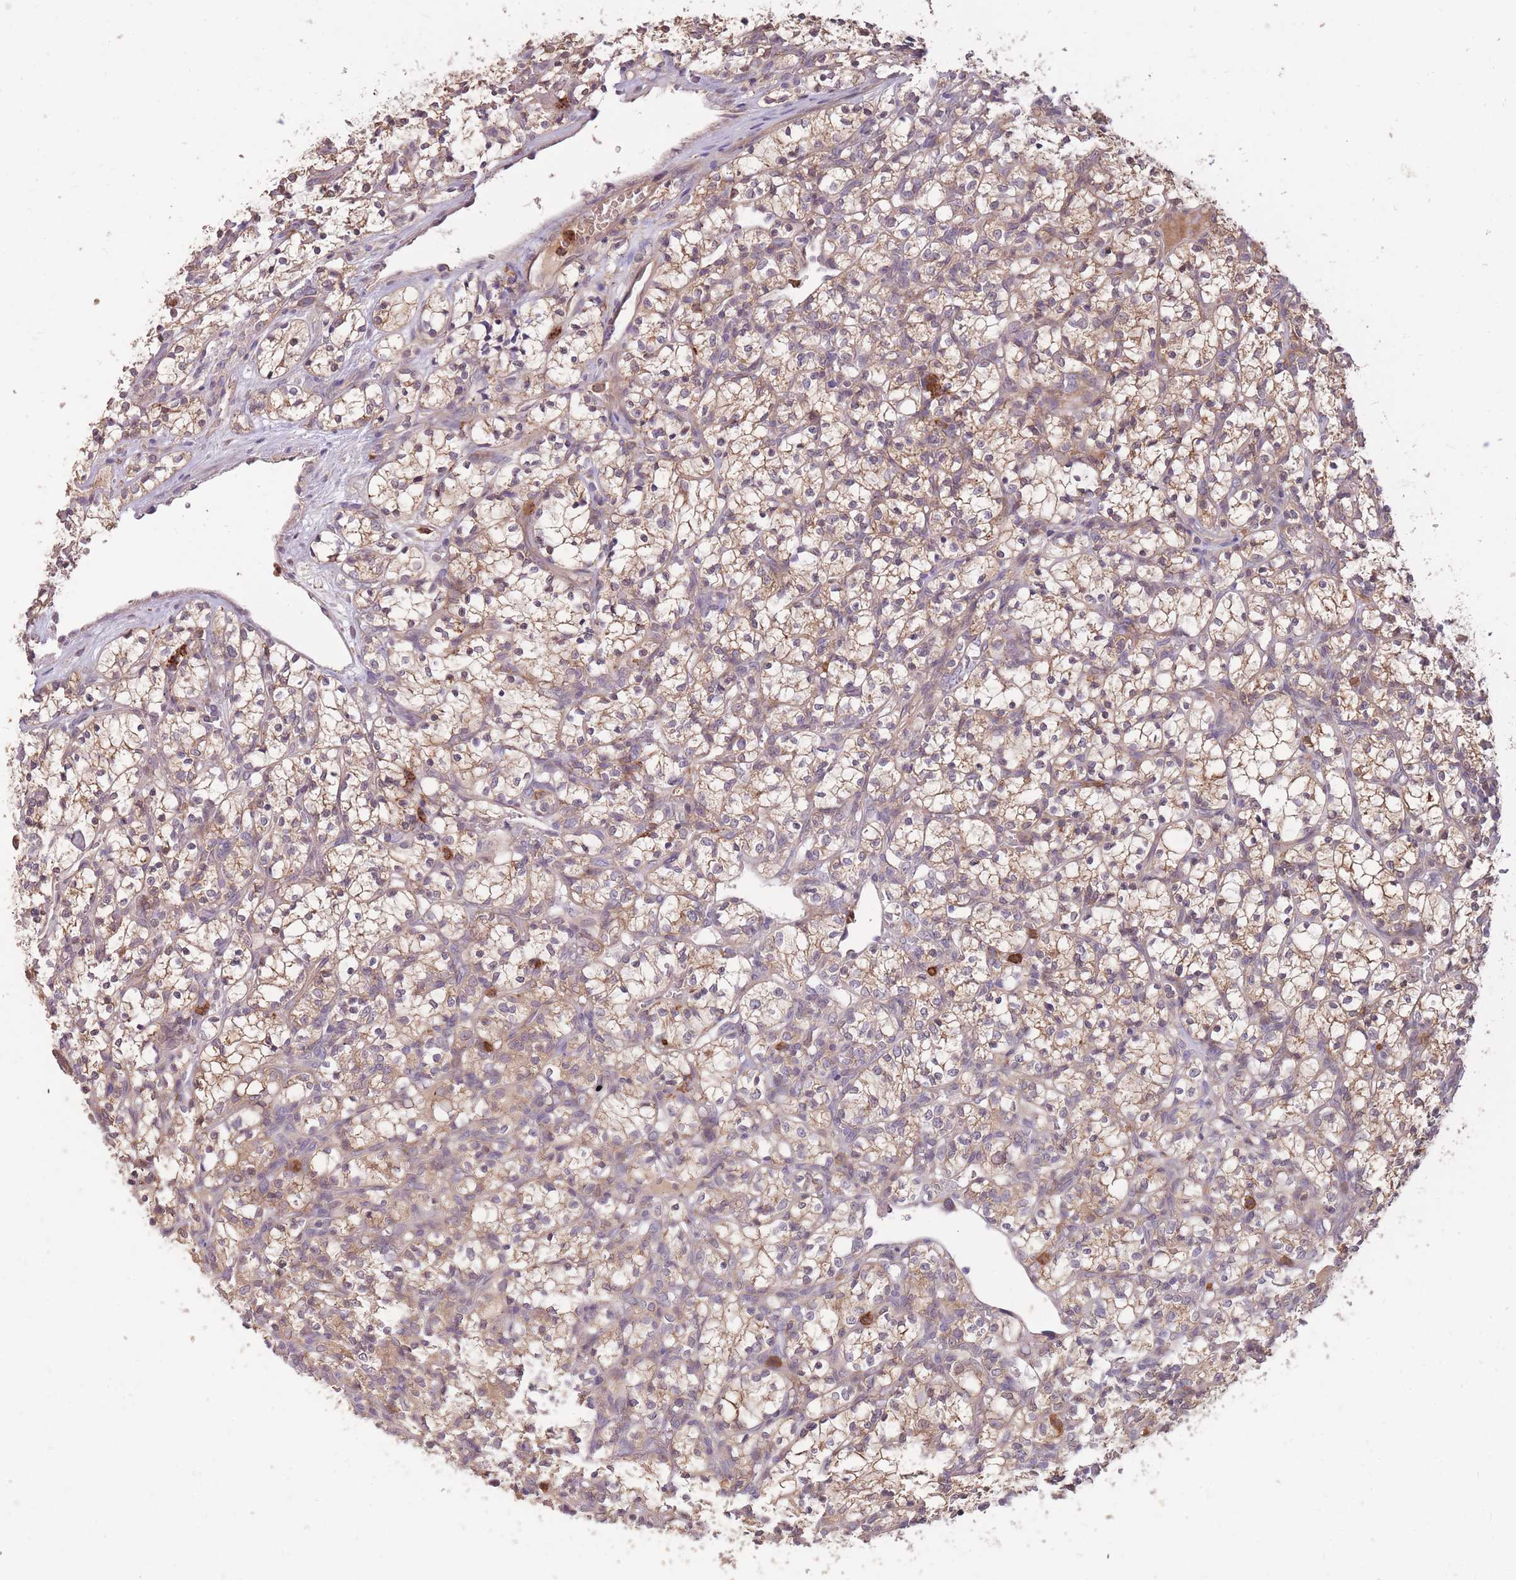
{"staining": {"intensity": "moderate", "quantity": "25%-75%", "location": "cytoplasmic/membranous"}, "tissue": "renal cancer", "cell_type": "Tumor cells", "image_type": "cancer", "snomed": [{"axis": "morphology", "description": "Adenocarcinoma, NOS"}, {"axis": "topography", "description": "Kidney"}], "caption": "Tumor cells reveal medium levels of moderate cytoplasmic/membranous expression in about 25%-75% of cells in renal cancer.", "gene": "IGF2BP2", "patient": {"sex": "female", "age": 69}}